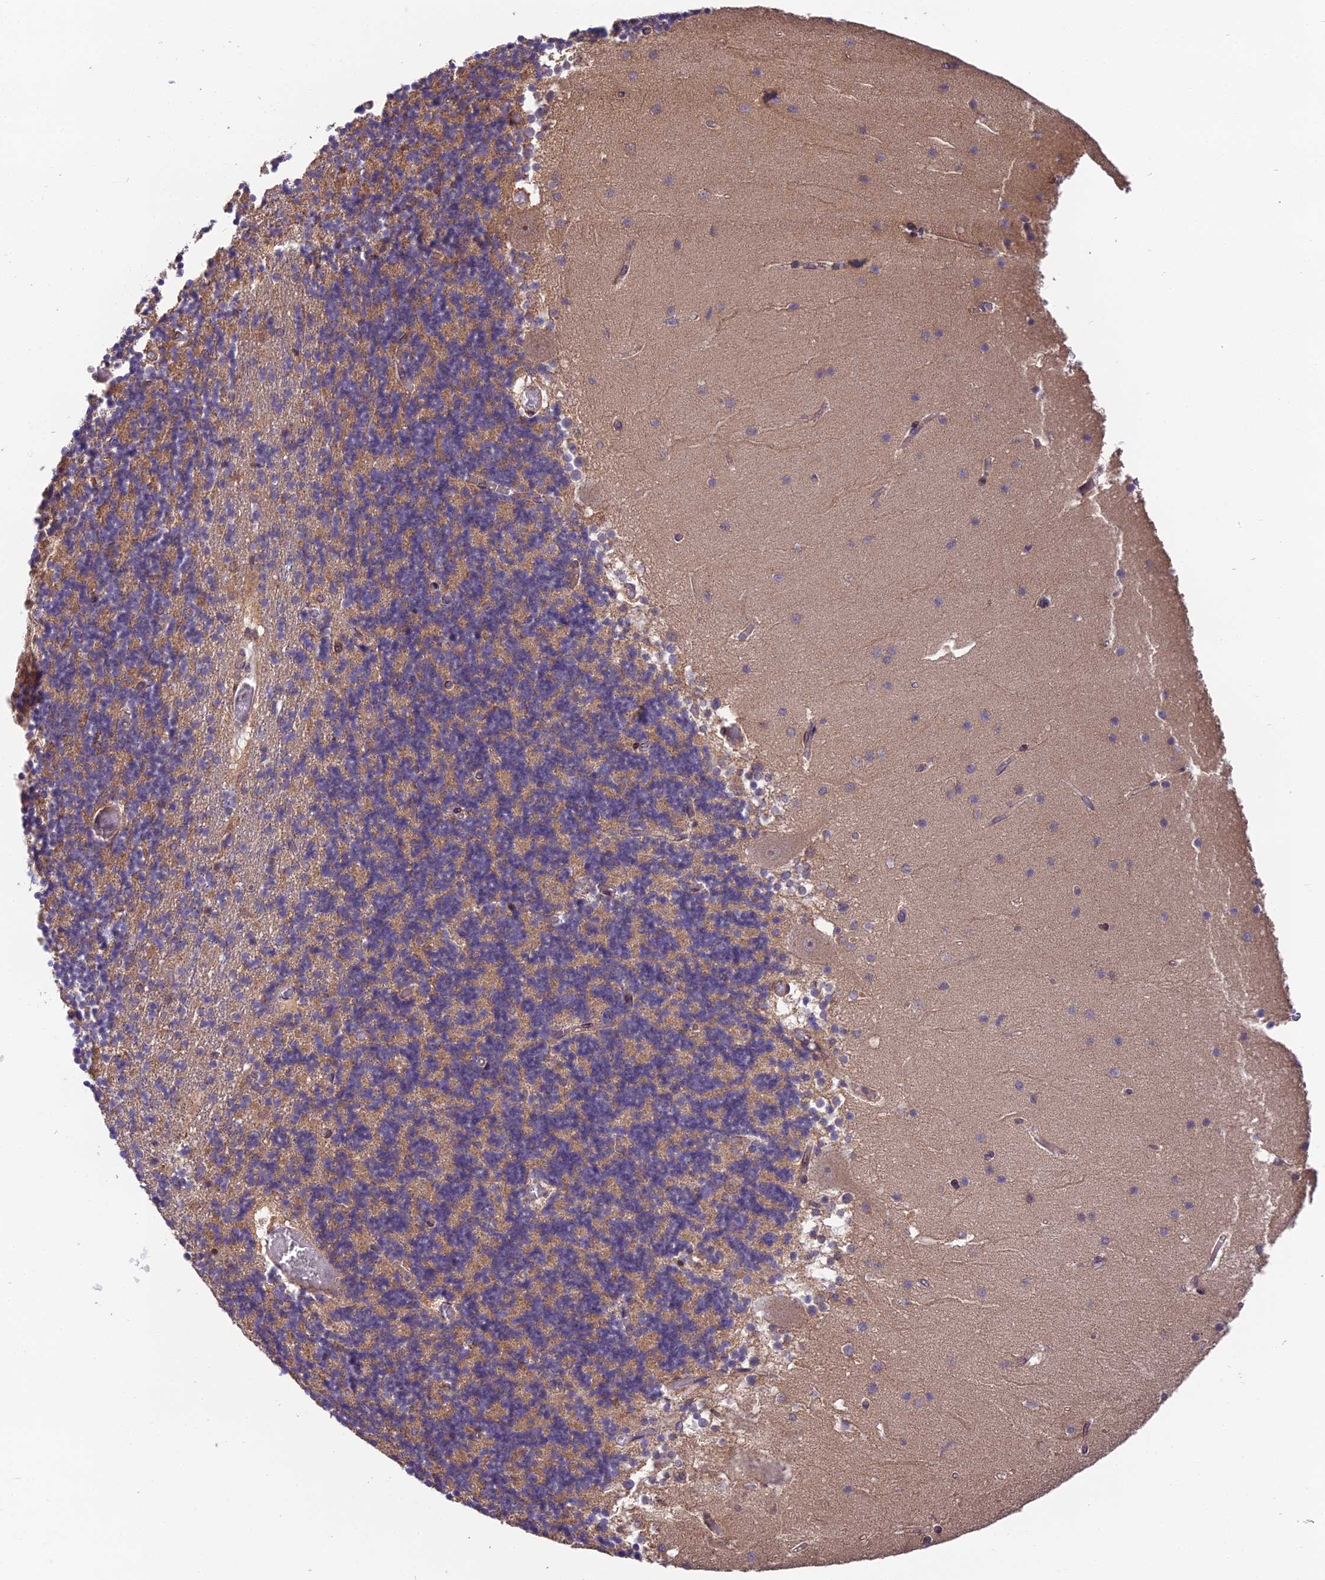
{"staining": {"intensity": "weak", "quantity": "25%-75%", "location": "cytoplasmic/membranous"}, "tissue": "cerebellum", "cell_type": "Cells in granular layer", "image_type": "normal", "snomed": [{"axis": "morphology", "description": "Normal tissue, NOS"}, {"axis": "topography", "description": "Cerebellum"}], "caption": "Protein analysis of unremarkable cerebellum demonstrates weak cytoplasmic/membranous expression in approximately 25%-75% of cells in granular layer. The protein is shown in brown color, while the nuclei are stained blue.", "gene": "CYP2R1", "patient": {"sex": "female", "age": 28}}